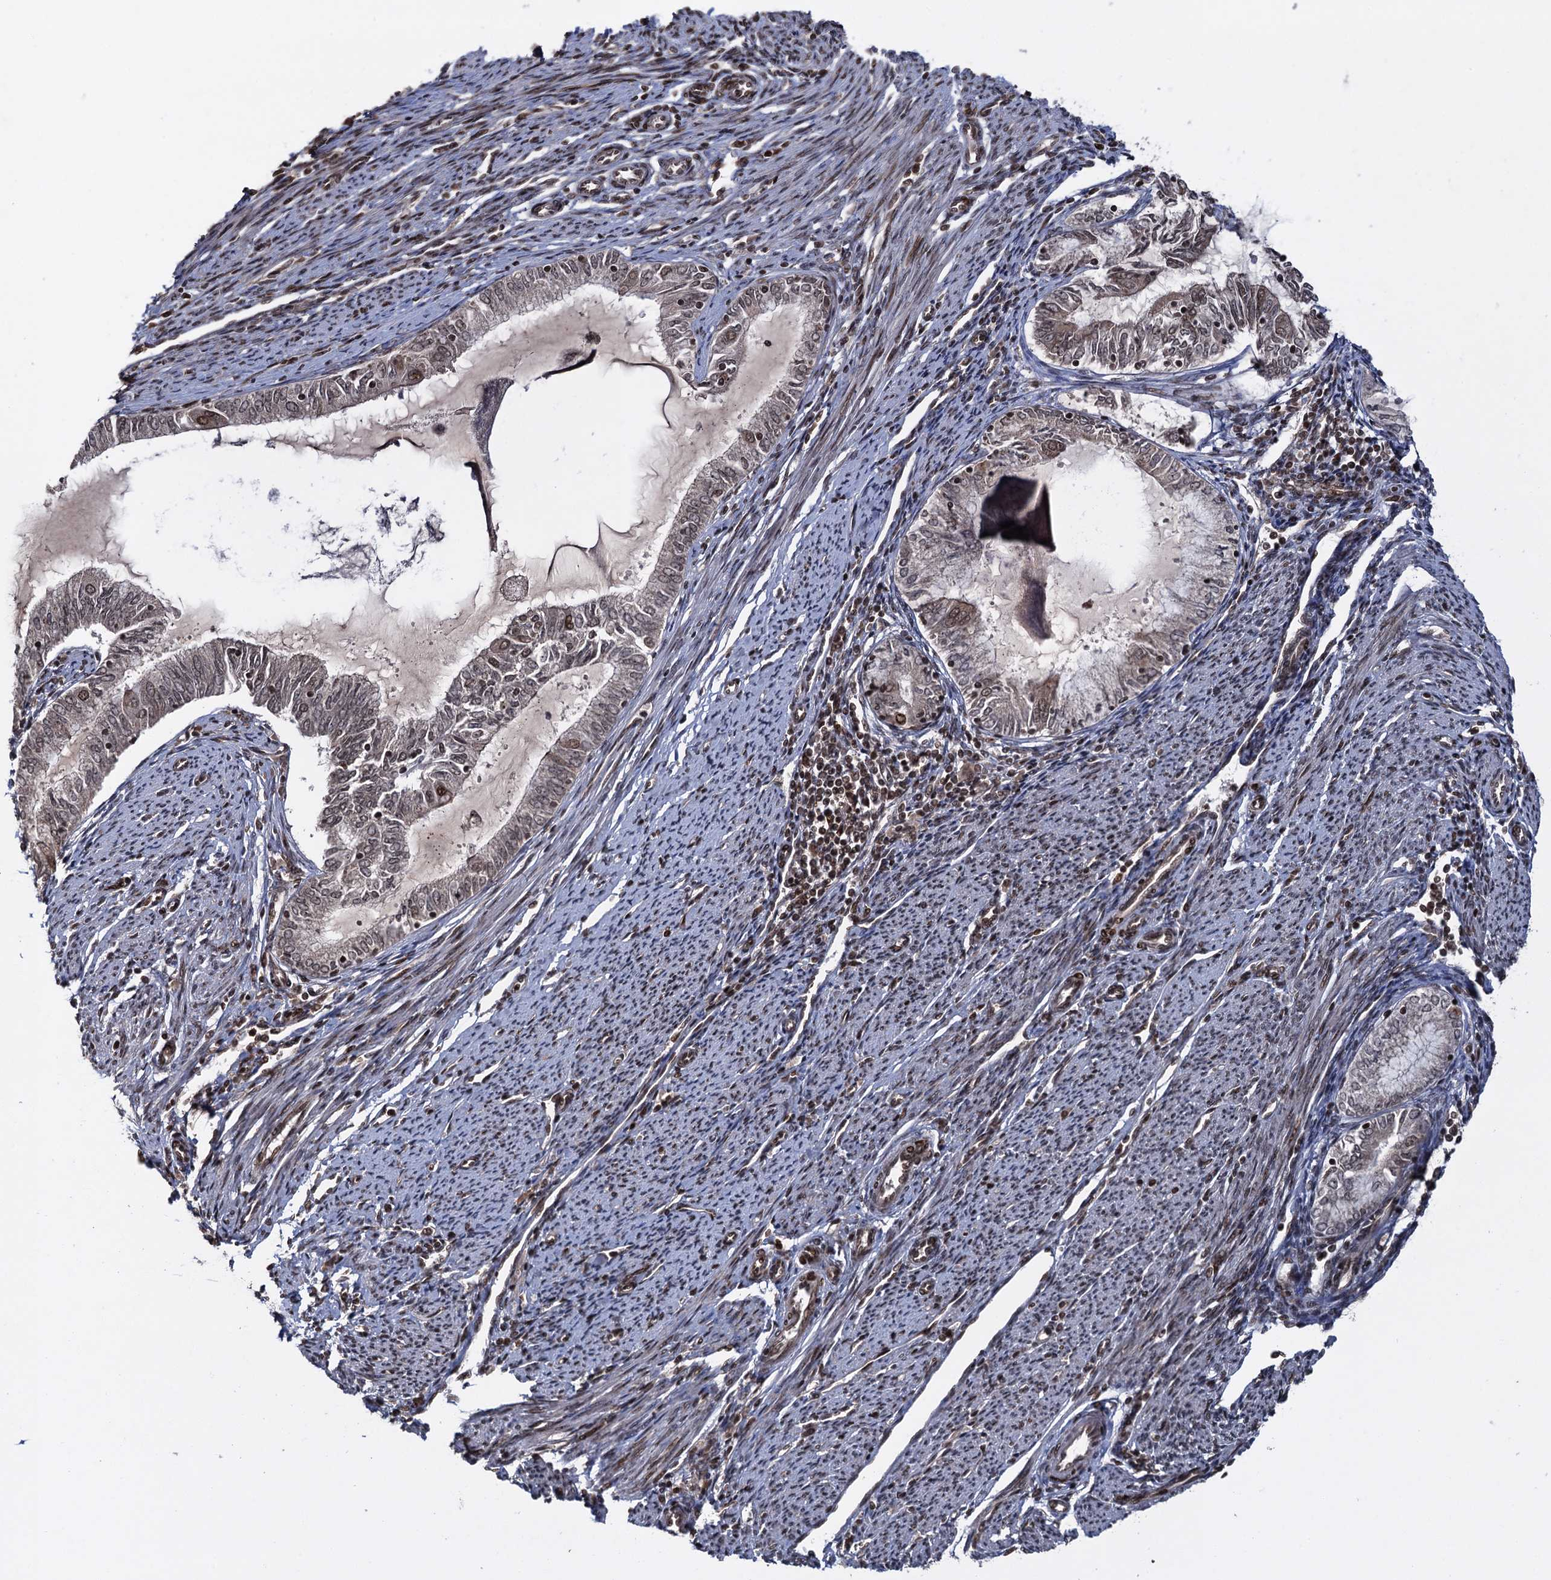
{"staining": {"intensity": "weak", "quantity": ">75%", "location": "nuclear"}, "tissue": "endometrial cancer", "cell_type": "Tumor cells", "image_type": "cancer", "snomed": [{"axis": "morphology", "description": "Adenocarcinoma, NOS"}, {"axis": "topography", "description": "Endometrium"}], "caption": "IHC histopathology image of neoplastic tissue: human endometrial adenocarcinoma stained using immunohistochemistry exhibits low levels of weak protein expression localized specifically in the nuclear of tumor cells, appearing as a nuclear brown color.", "gene": "ZNF169", "patient": {"sex": "female", "age": 79}}